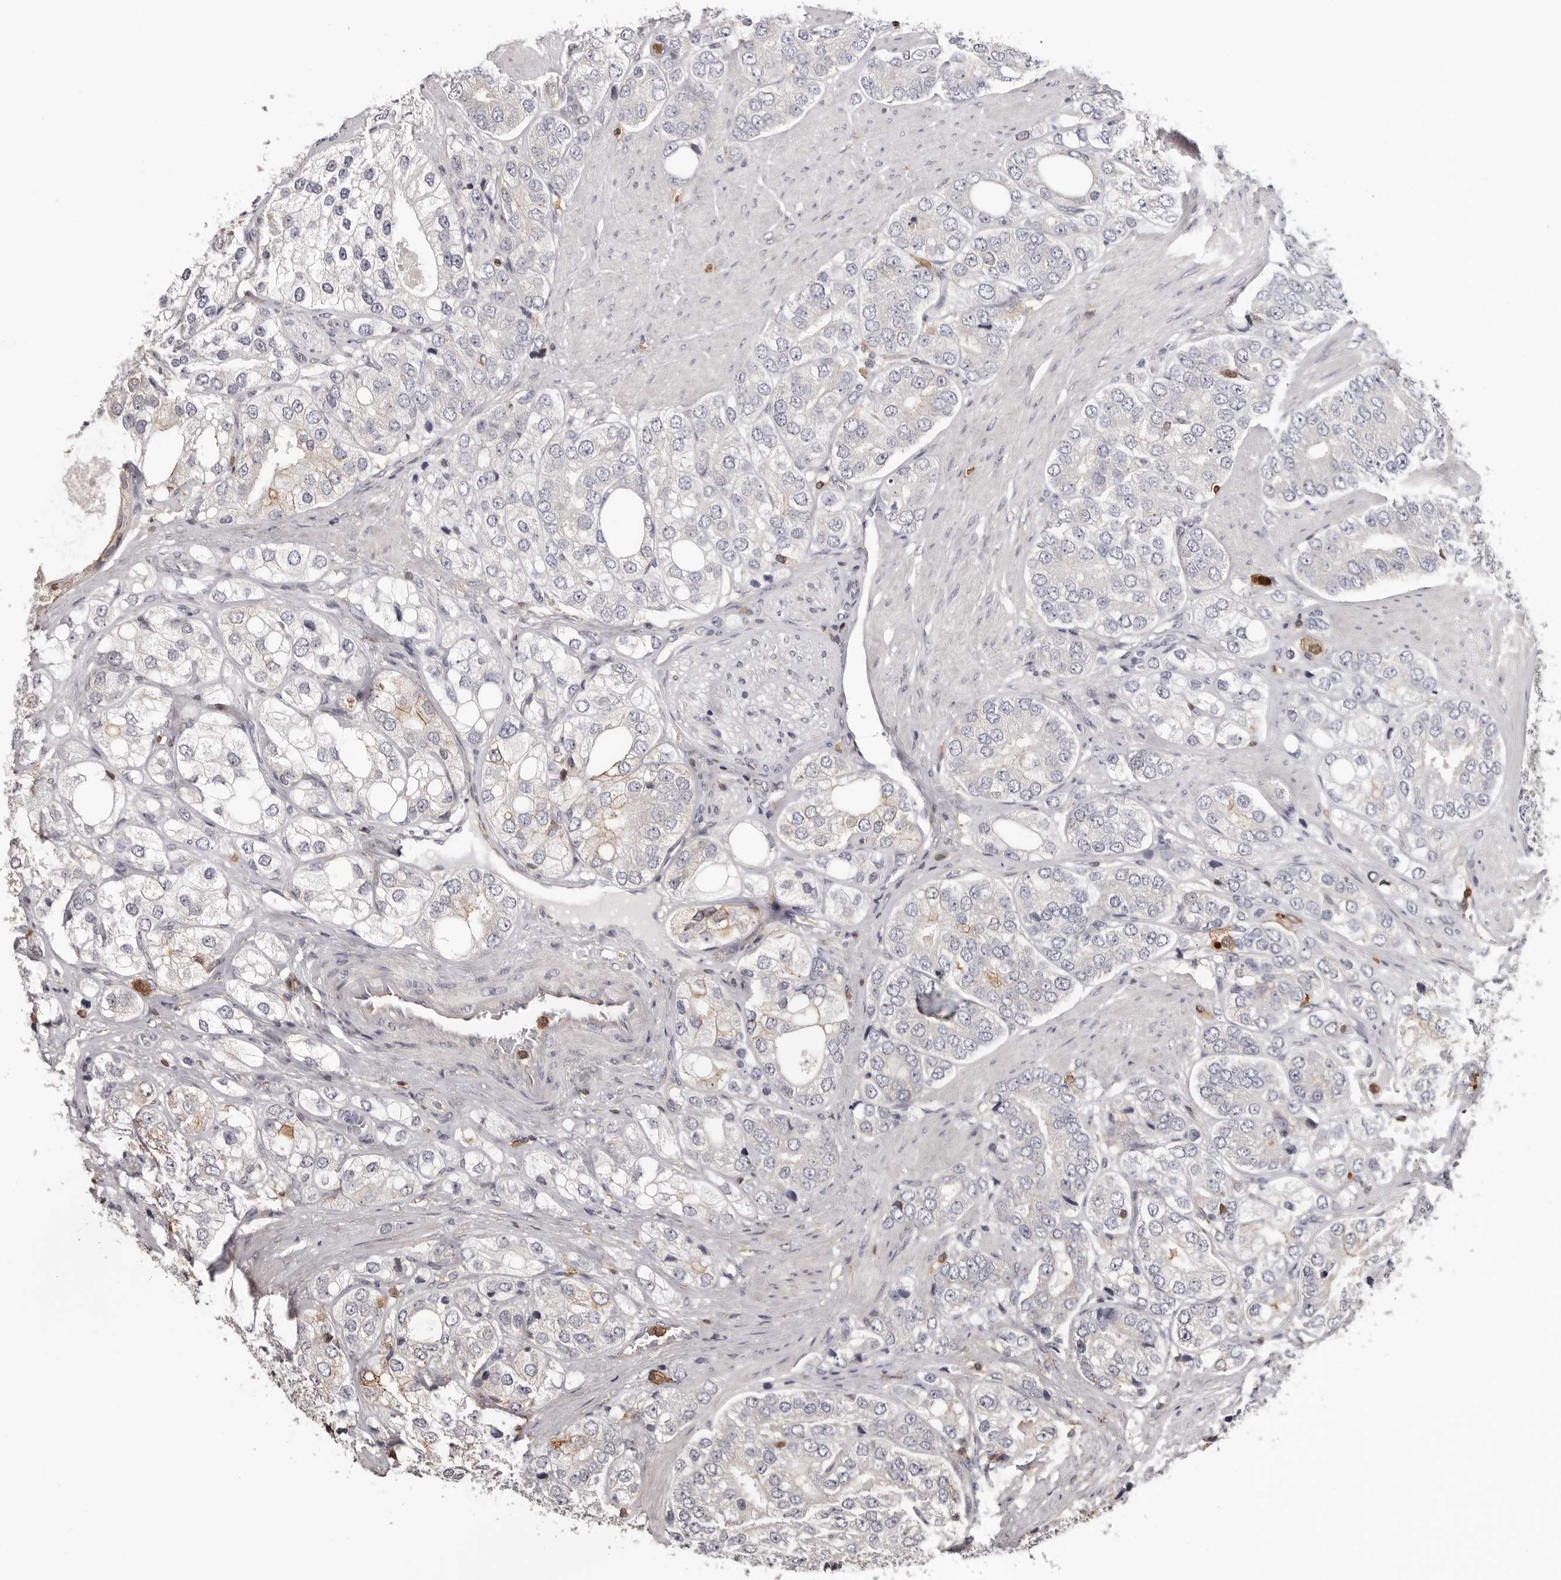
{"staining": {"intensity": "negative", "quantity": "none", "location": "none"}, "tissue": "prostate cancer", "cell_type": "Tumor cells", "image_type": "cancer", "snomed": [{"axis": "morphology", "description": "Adenocarcinoma, High grade"}, {"axis": "topography", "description": "Prostate"}], "caption": "There is no significant expression in tumor cells of prostate cancer (adenocarcinoma (high-grade)).", "gene": "PRR12", "patient": {"sex": "male", "age": 50}}